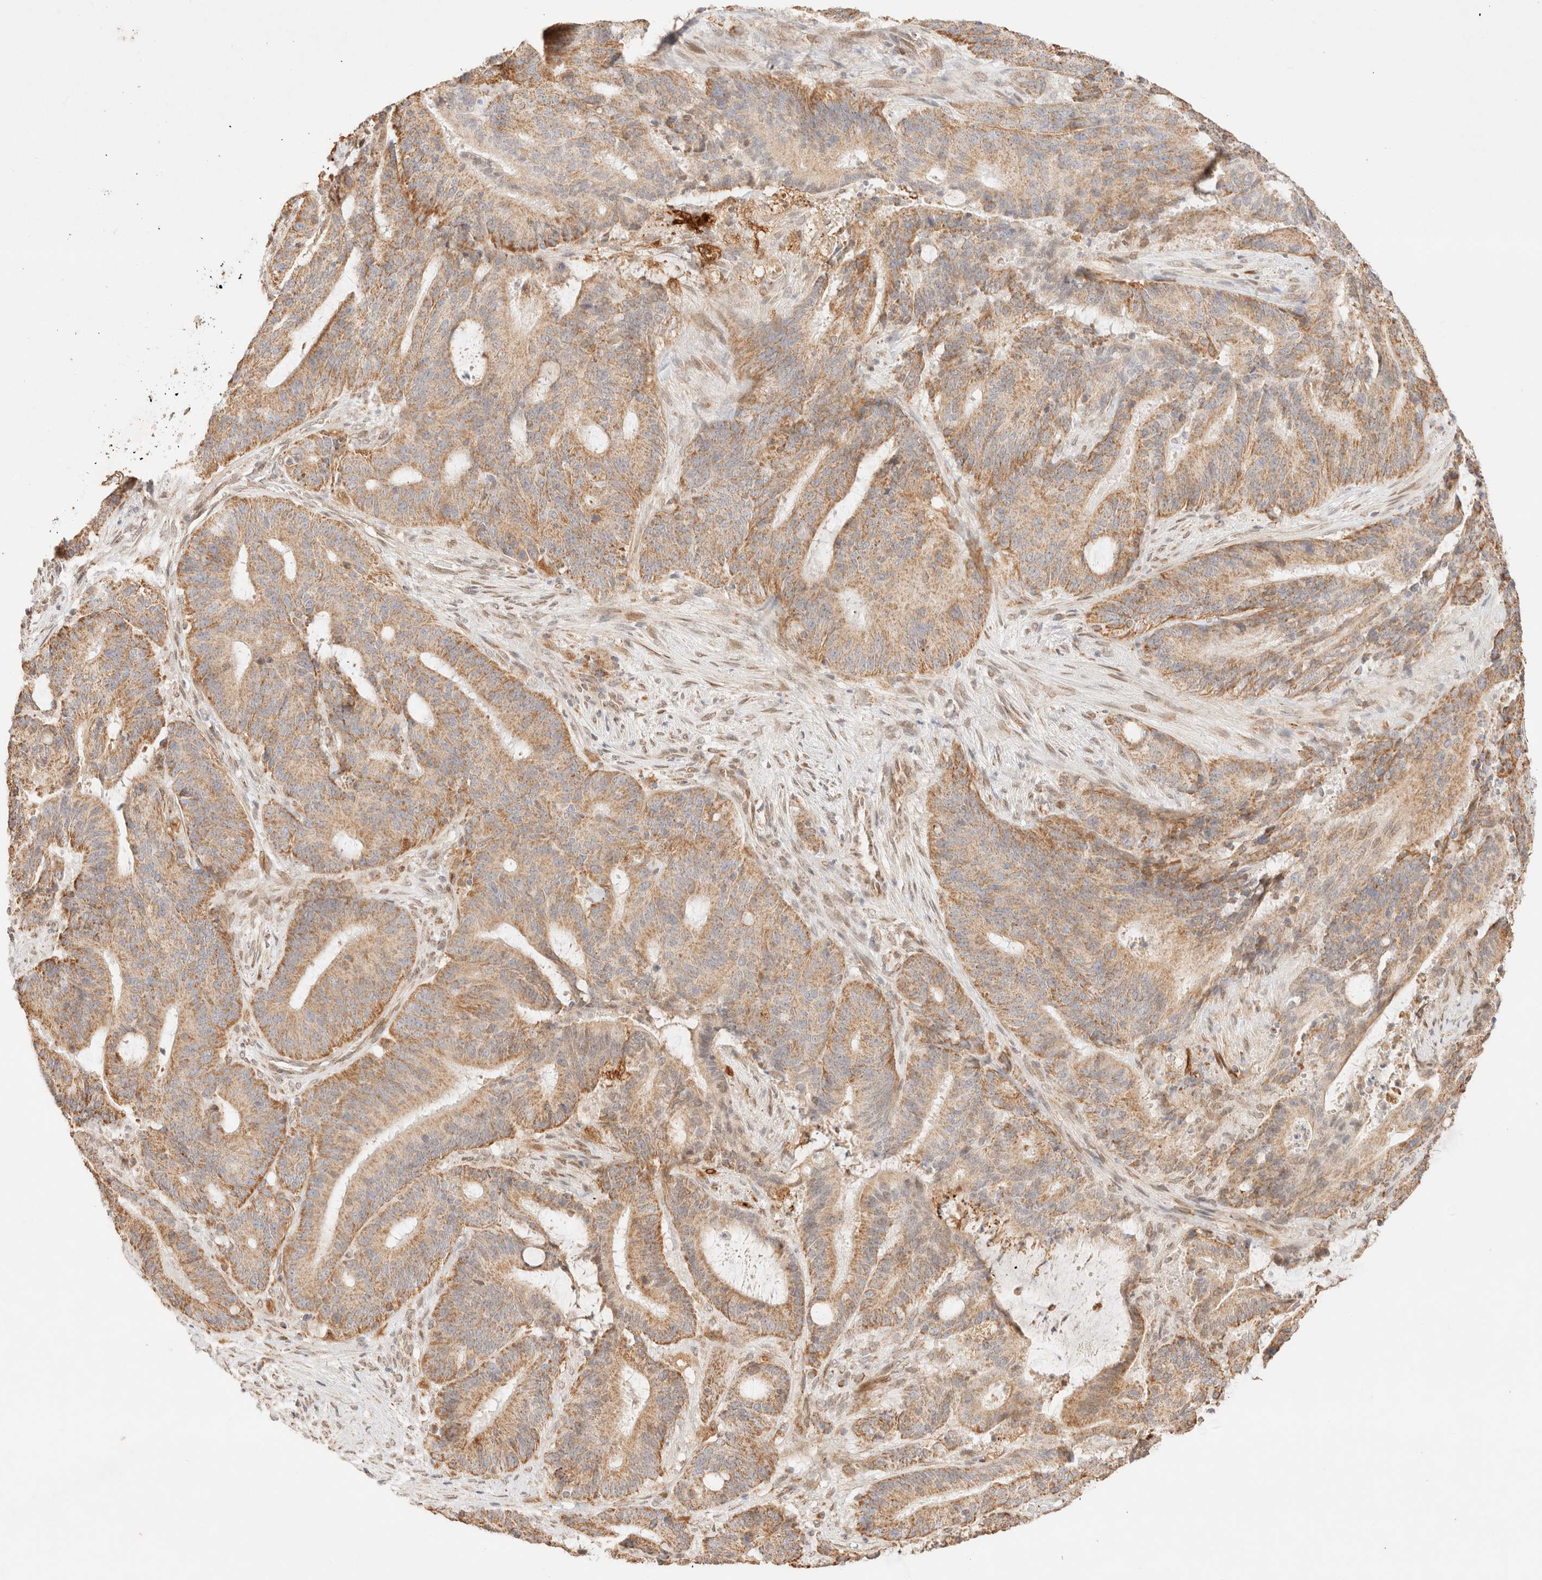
{"staining": {"intensity": "moderate", "quantity": ">75%", "location": "cytoplasmic/membranous"}, "tissue": "liver cancer", "cell_type": "Tumor cells", "image_type": "cancer", "snomed": [{"axis": "morphology", "description": "Normal tissue, NOS"}, {"axis": "morphology", "description": "Cholangiocarcinoma"}, {"axis": "topography", "description": "Liver"}, {"axis": "topography", "description": "Peripheral nerve tissue"}], "caption": "High-magnification brightfield microscopy of liver cancer stained with DAB (brown) and counterstained with hematoxylin (blue). tumor cells exhibit moderate cytoplasmic/membranous staining is identified in about>75% of cells.", "gene": "TACO1", "patient": {"sex": "female", "age": 73}}